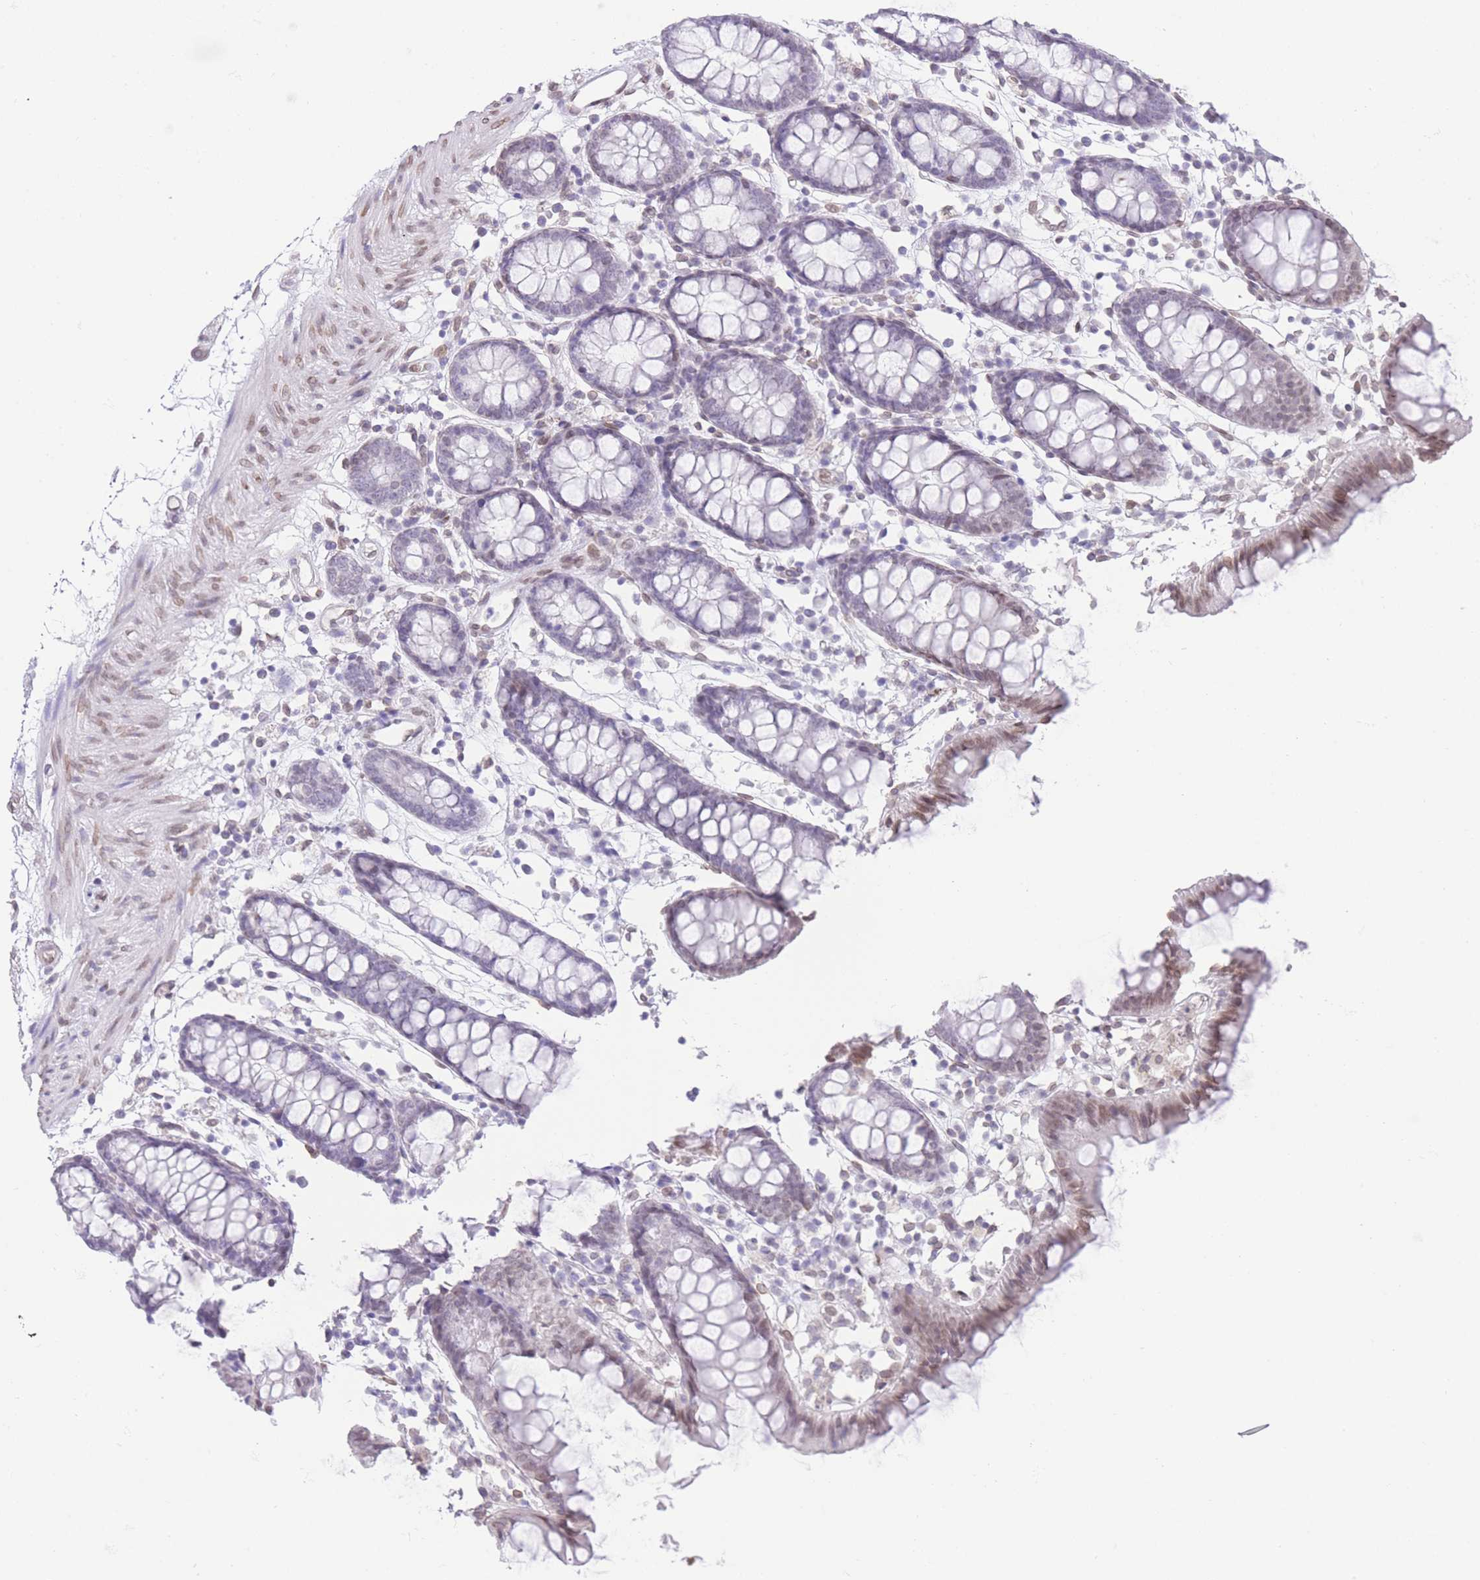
{"staining": {"intensity": "moderate", "quantity": ">75%", "location": "nuclear"}, "tissue": "colon", "cell_type": "Endothelial cells", "image_type": "normal", "snomed": [{"axis": "morphology", "description": "Normal tissue, NOS"}, {"axis": "topography", "description": "Colon"}], "caption": "Human colon stained with a protein marker shows moderate staining in endothelial cells.", "gene": "OR10AD1", "patient": {"sex": "female", "age": 84}}